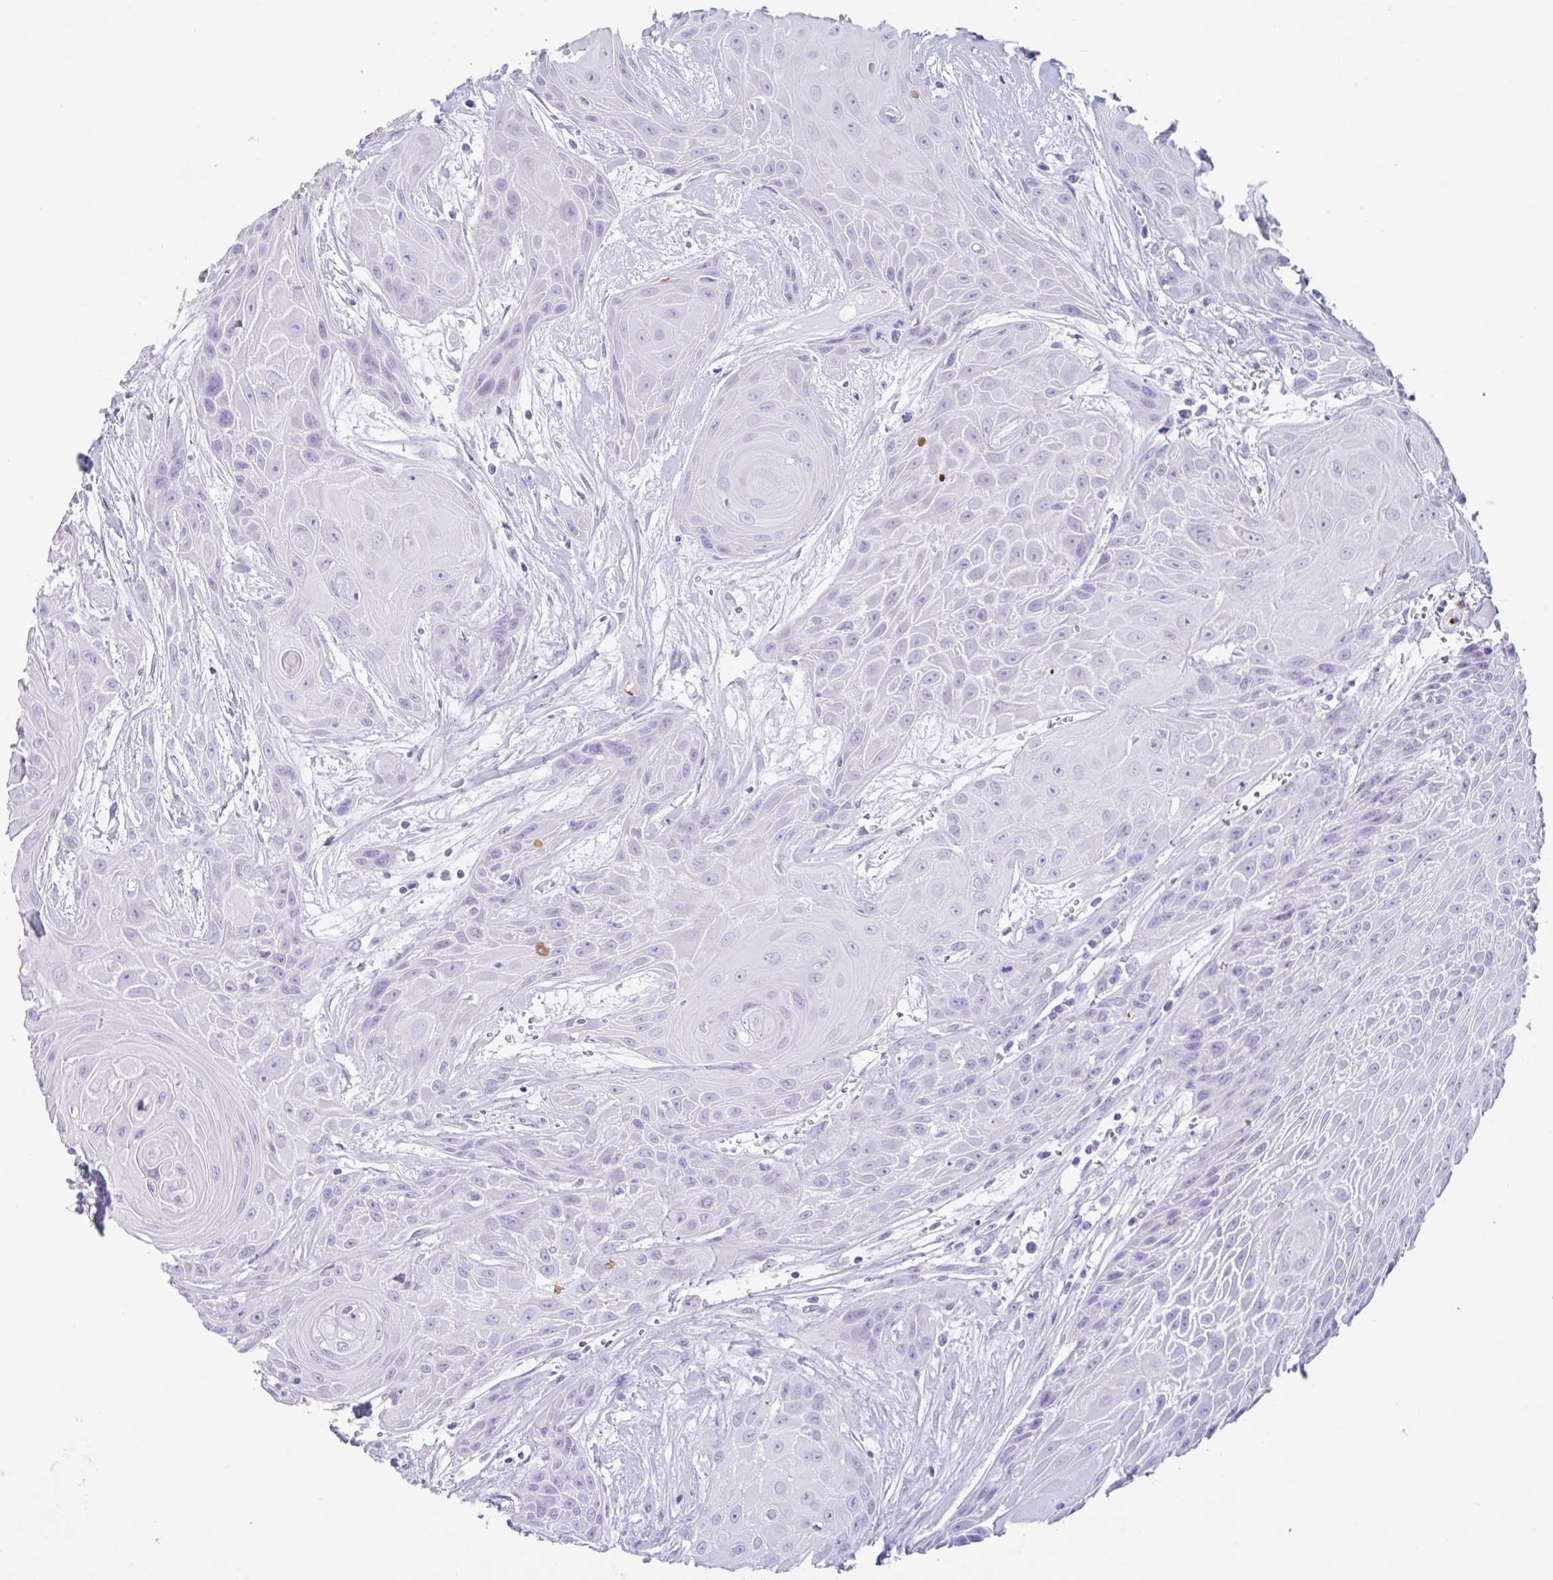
{"staining": {"intensity": "negative", "quantity": "none", "location": "none"}, "tissue": "head and neck cancer", "cell_type": "Tumor cells", "image_type": "cancer", "snomed": [{"axis": "morphology", "description": "Squamous cell carcinoma, NOS"}, {"axis": "topography", "description": "Head-Neck"}], "caption": "High power microscopy histopathology image of an IHC micrograph of head and neck cancer (squamous cell carcinoma), revealing no significant staining in tumor cells.", "gene": "DTWD2", "patient": {"sex": "female", "age": 73}}